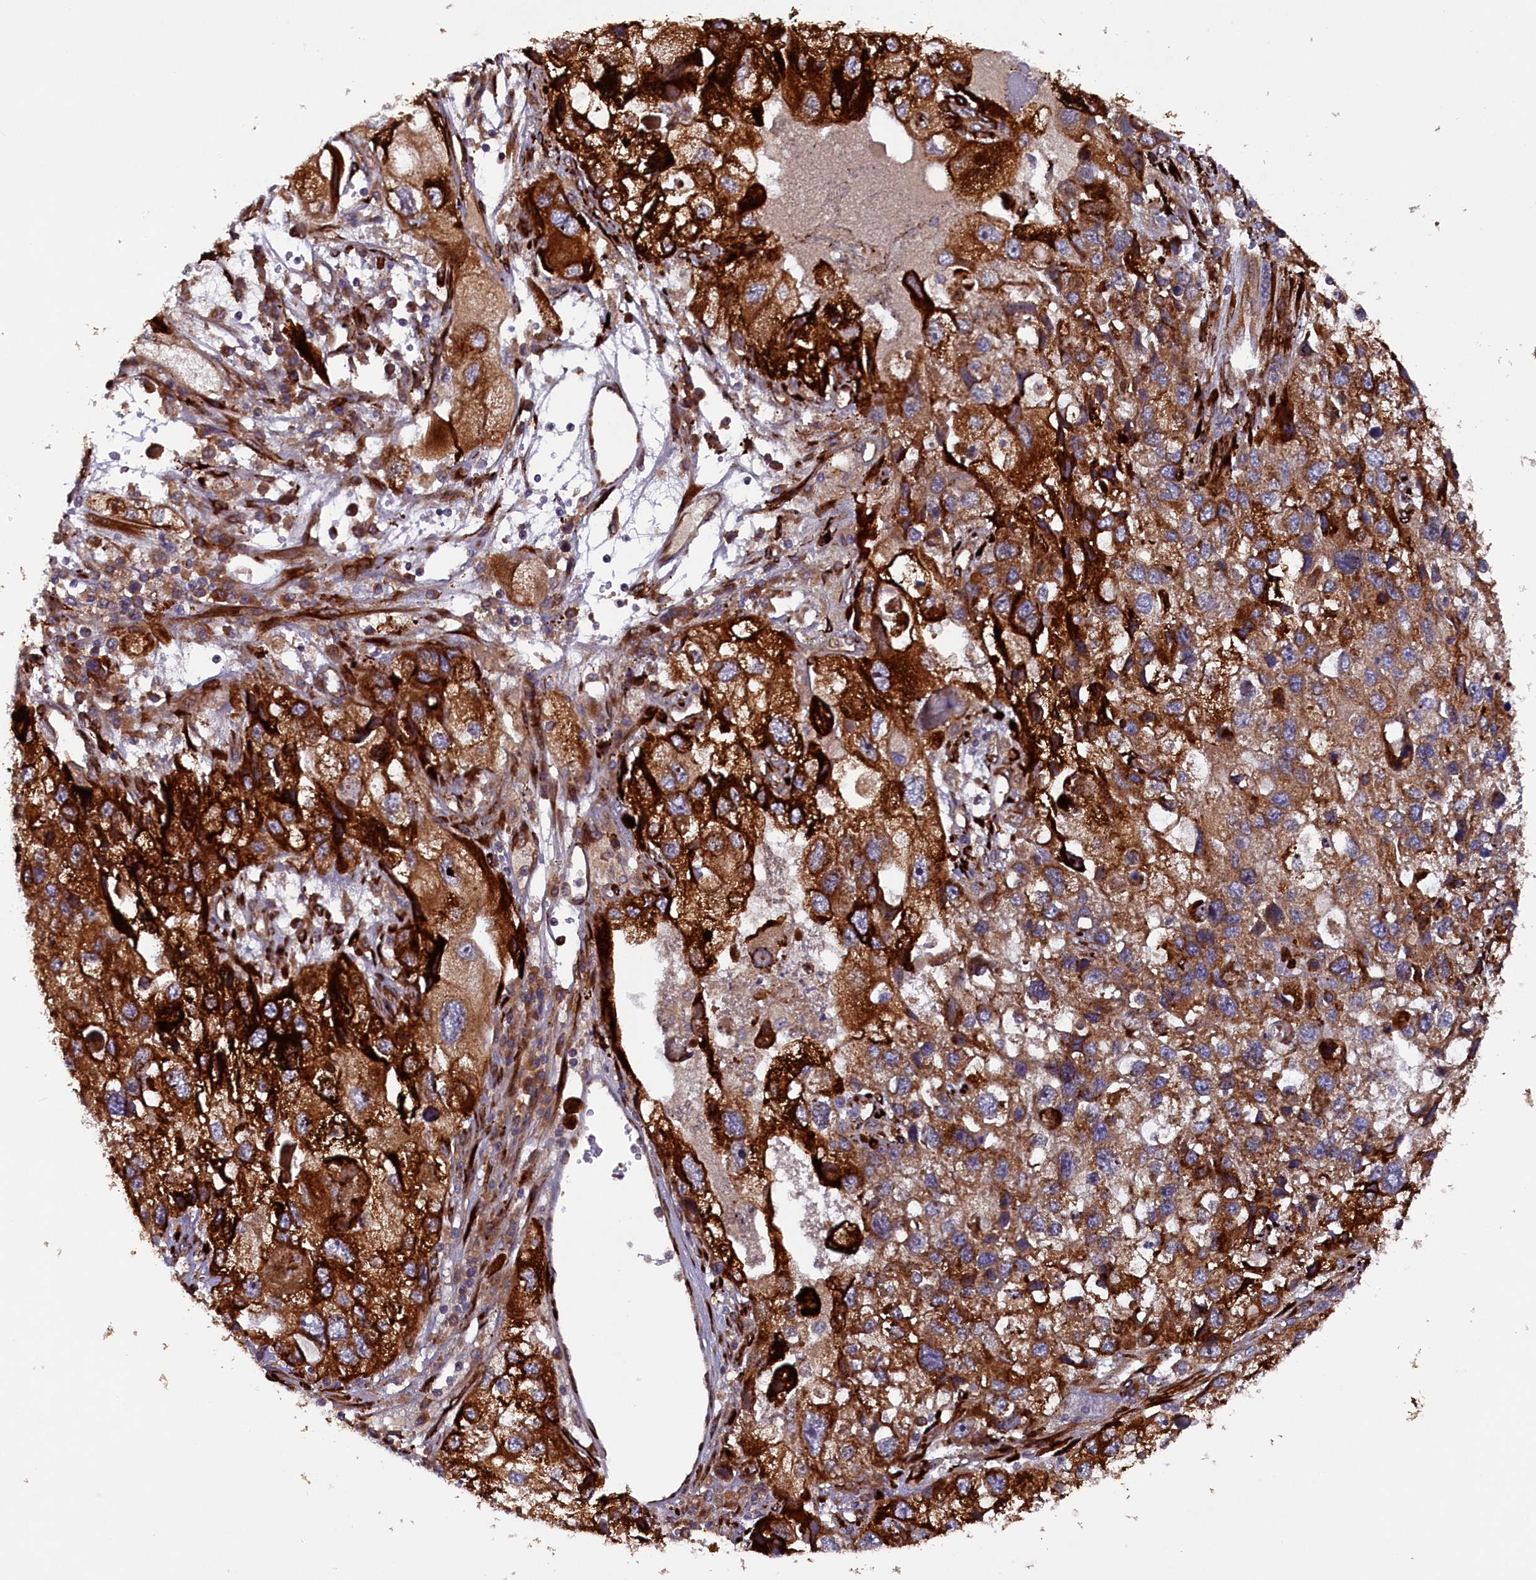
{"staining": {"intensity": "strong", "quantity": ">75%", "location": "cytoplasmic/membranous"}, "tissue": "endometrial cancer", "cell_type": "Tumor cells", "image_type": "cancer", "snomed": [{"axis": "morphology", "description": "Adenocarcinoma, NOS"}, {"axis": "topography", "description": "Endometrium"}], "caption": "Human endometrial adenocarcinoma stained with a protein marker reveals strong staining in tumor cells.", "gene": "ARRDC4", "patient": {"sex": "female", "age": 49}}